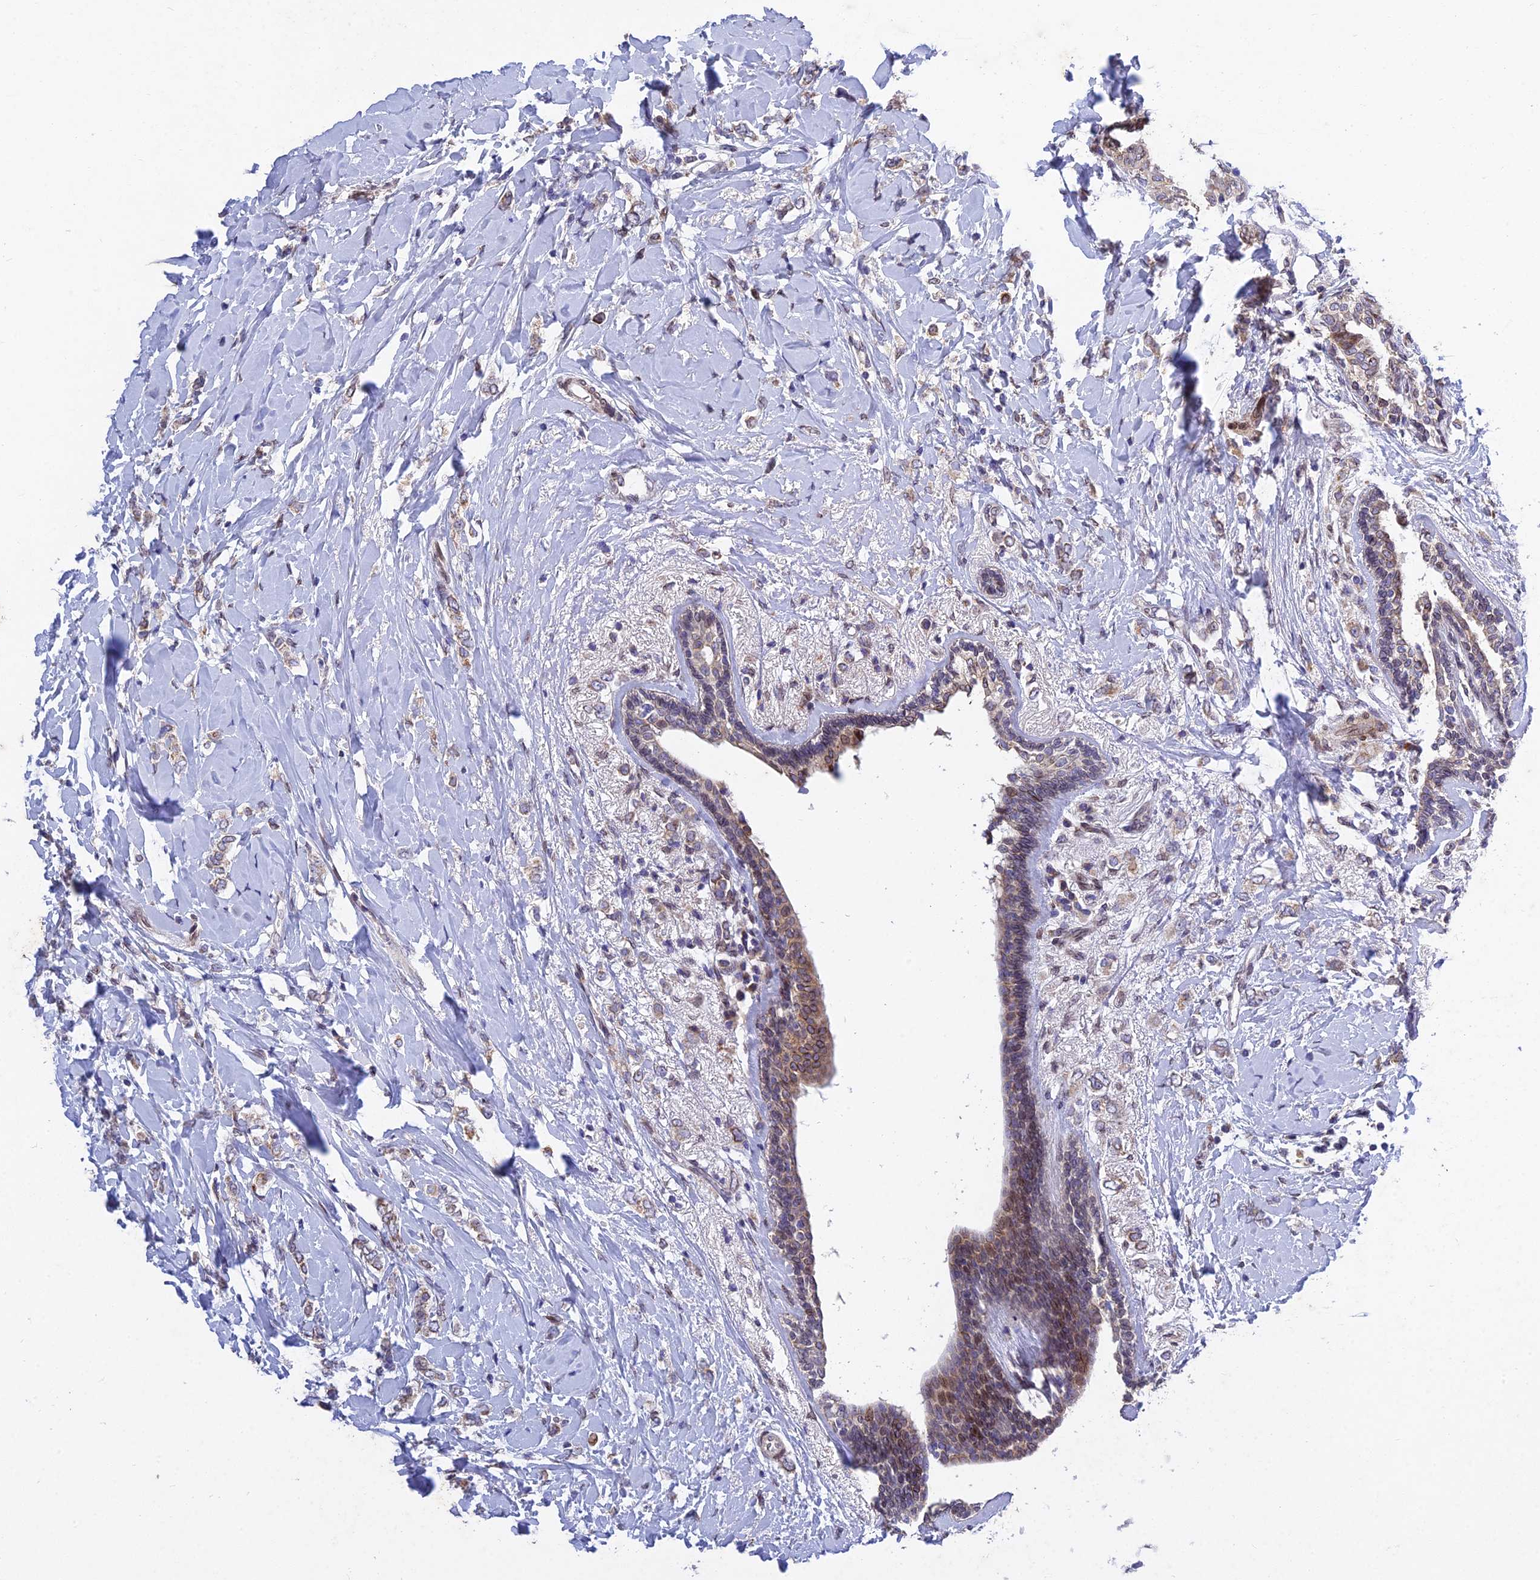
{"staining": {"intensity": "weak", "quantity": "25%-75%", "location": "cytoplasmic/membranous"}, "tissue": "breast cancer", "cell_type": "Tumor cells", "image_type": "cancer", "snomed": [{"axis": "morphology", "description": "Normal tissue, NOS"}, {"axis": "morphology", "description": "Lobular carcinoma"}, {"axis": "topography", "description": "Breast"}], "caption": "Immunohistochemical staining of human lobular carcinoma (breast) displays weak cytoplasmic/membranous protein positivity in about 25%-75% of tumor cells.", "gene": "MGAT2", "patient": {"sex": "female", "age": 47}}